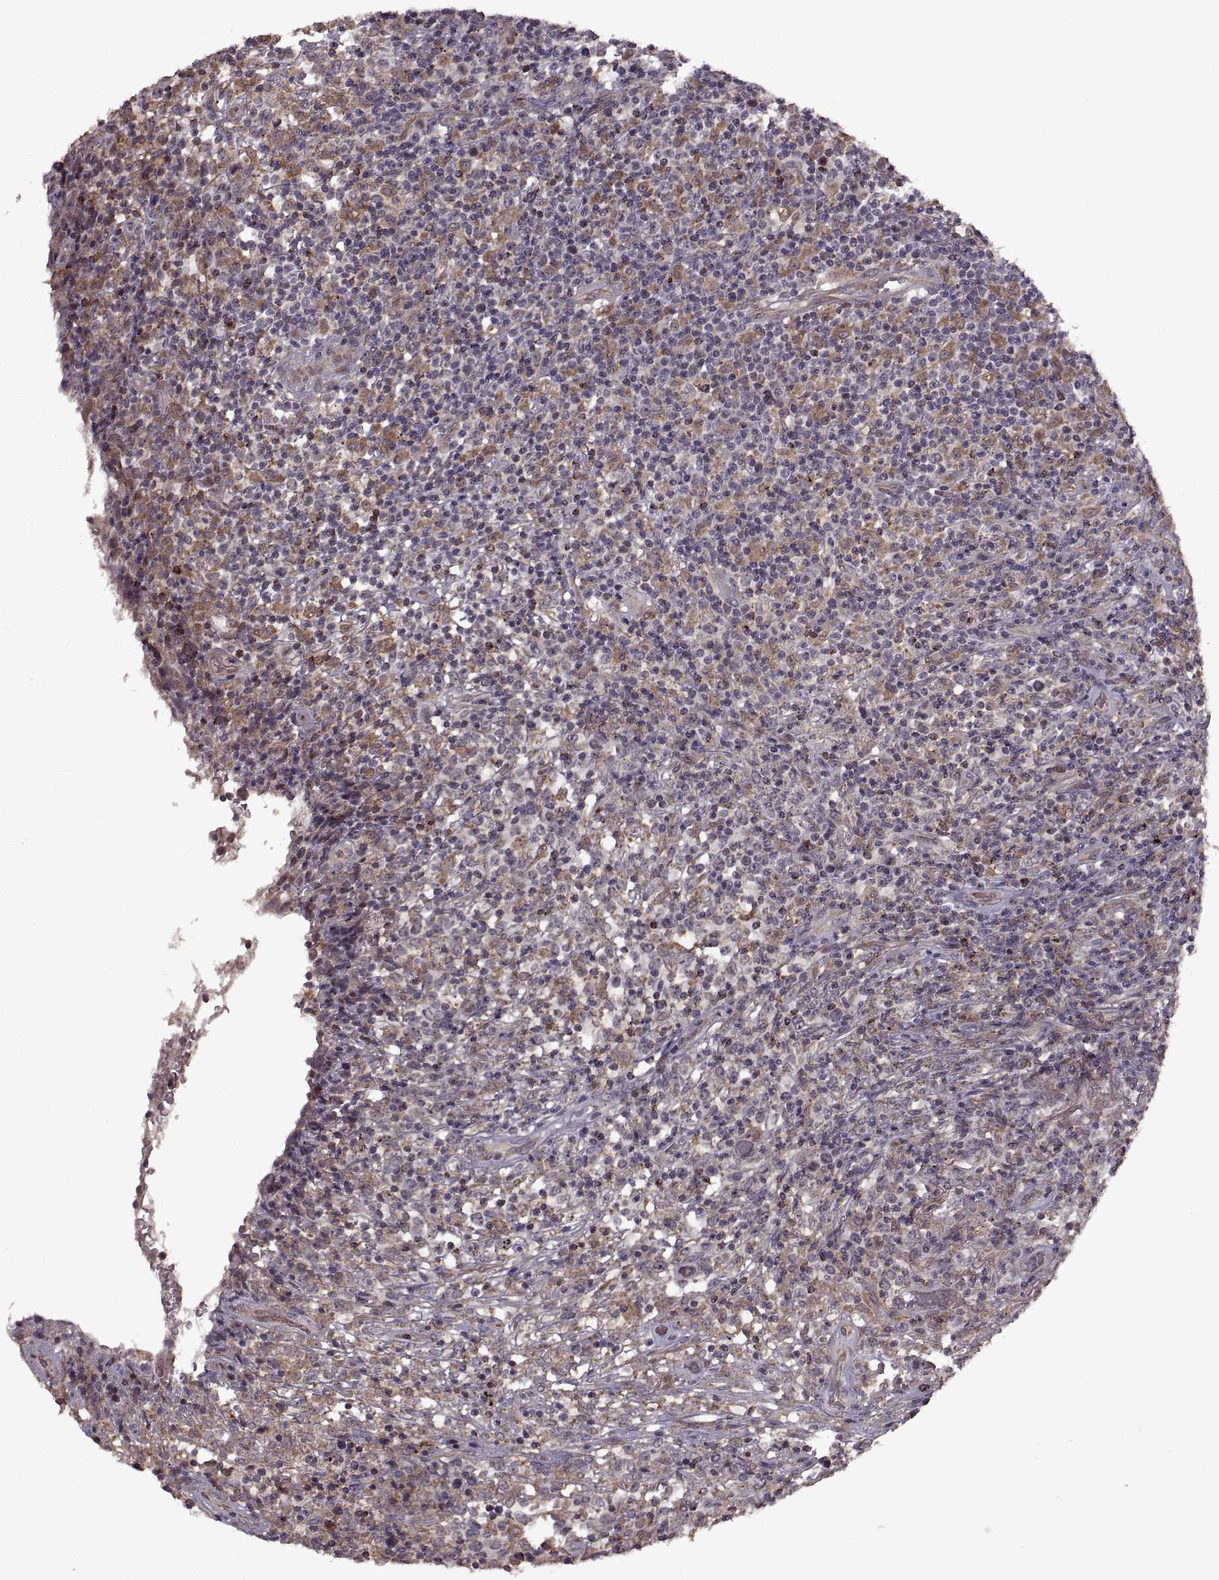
{"staining": {"intensity": "moderate", "quantity": "<25%", "location": "cytoplasmic/membranous"}, "tissue": "lymphoma", "cell_type": "Tumor cells", "image_type": "cancer", "snomed": [{"axis": "morphology", "description": "Malignant lymphoma, non-Hodgkin's type, High grade"}, {"axis": "topography", "description": "Lung"}], "caption": "Malignant lymphoma, non-Hodgkin's type (high-grade) tissue reveals moderate cytoplasmic/membranous positivity in about <25% of tumor cells", "gene": "PIERCE1", "patient": {"sex": "male", "age": 79}}